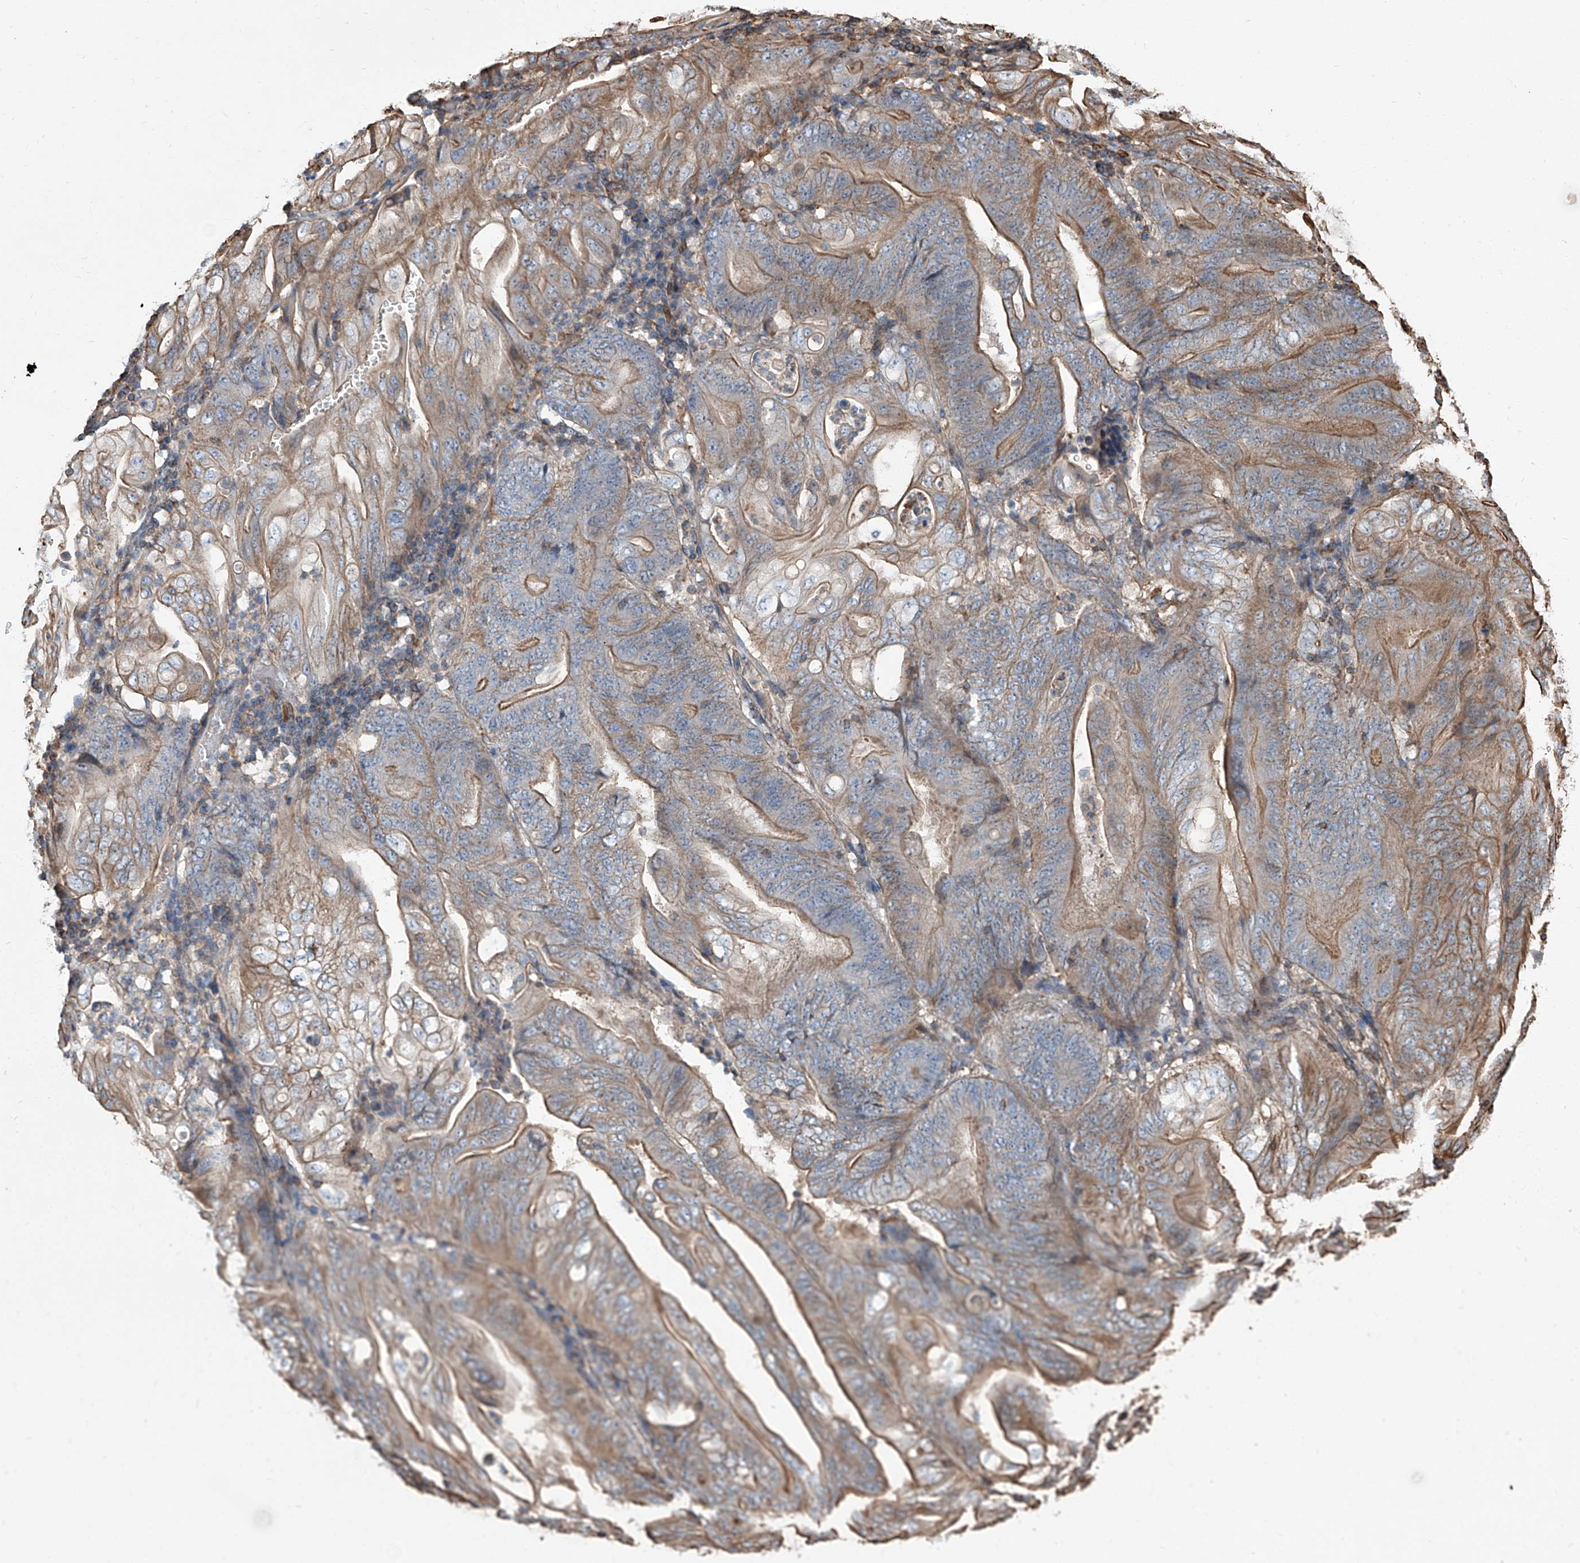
{"staining": {"intensity": "moderate", "quantity": "<25%", "location": "cytoplasmic/membranous"}, "tissue": "stomach cancer", "cell_type": "Tumor cells", "image_type": "cancer", "snomed": [{"axis": "morphology", "description": "Adenocarcinoma, NOS"}, {"axis": "topography", "description": "Stomach"}], "caption": "Immunohistochemical staining of human stomach adenocarcinoma exhibits low levels of moderate cytoplasmic/membranous protein expression in approximately <25% of tumor cells.", "gene": "PIEZO2", "patient": {"sex": "female", "age": 73}}